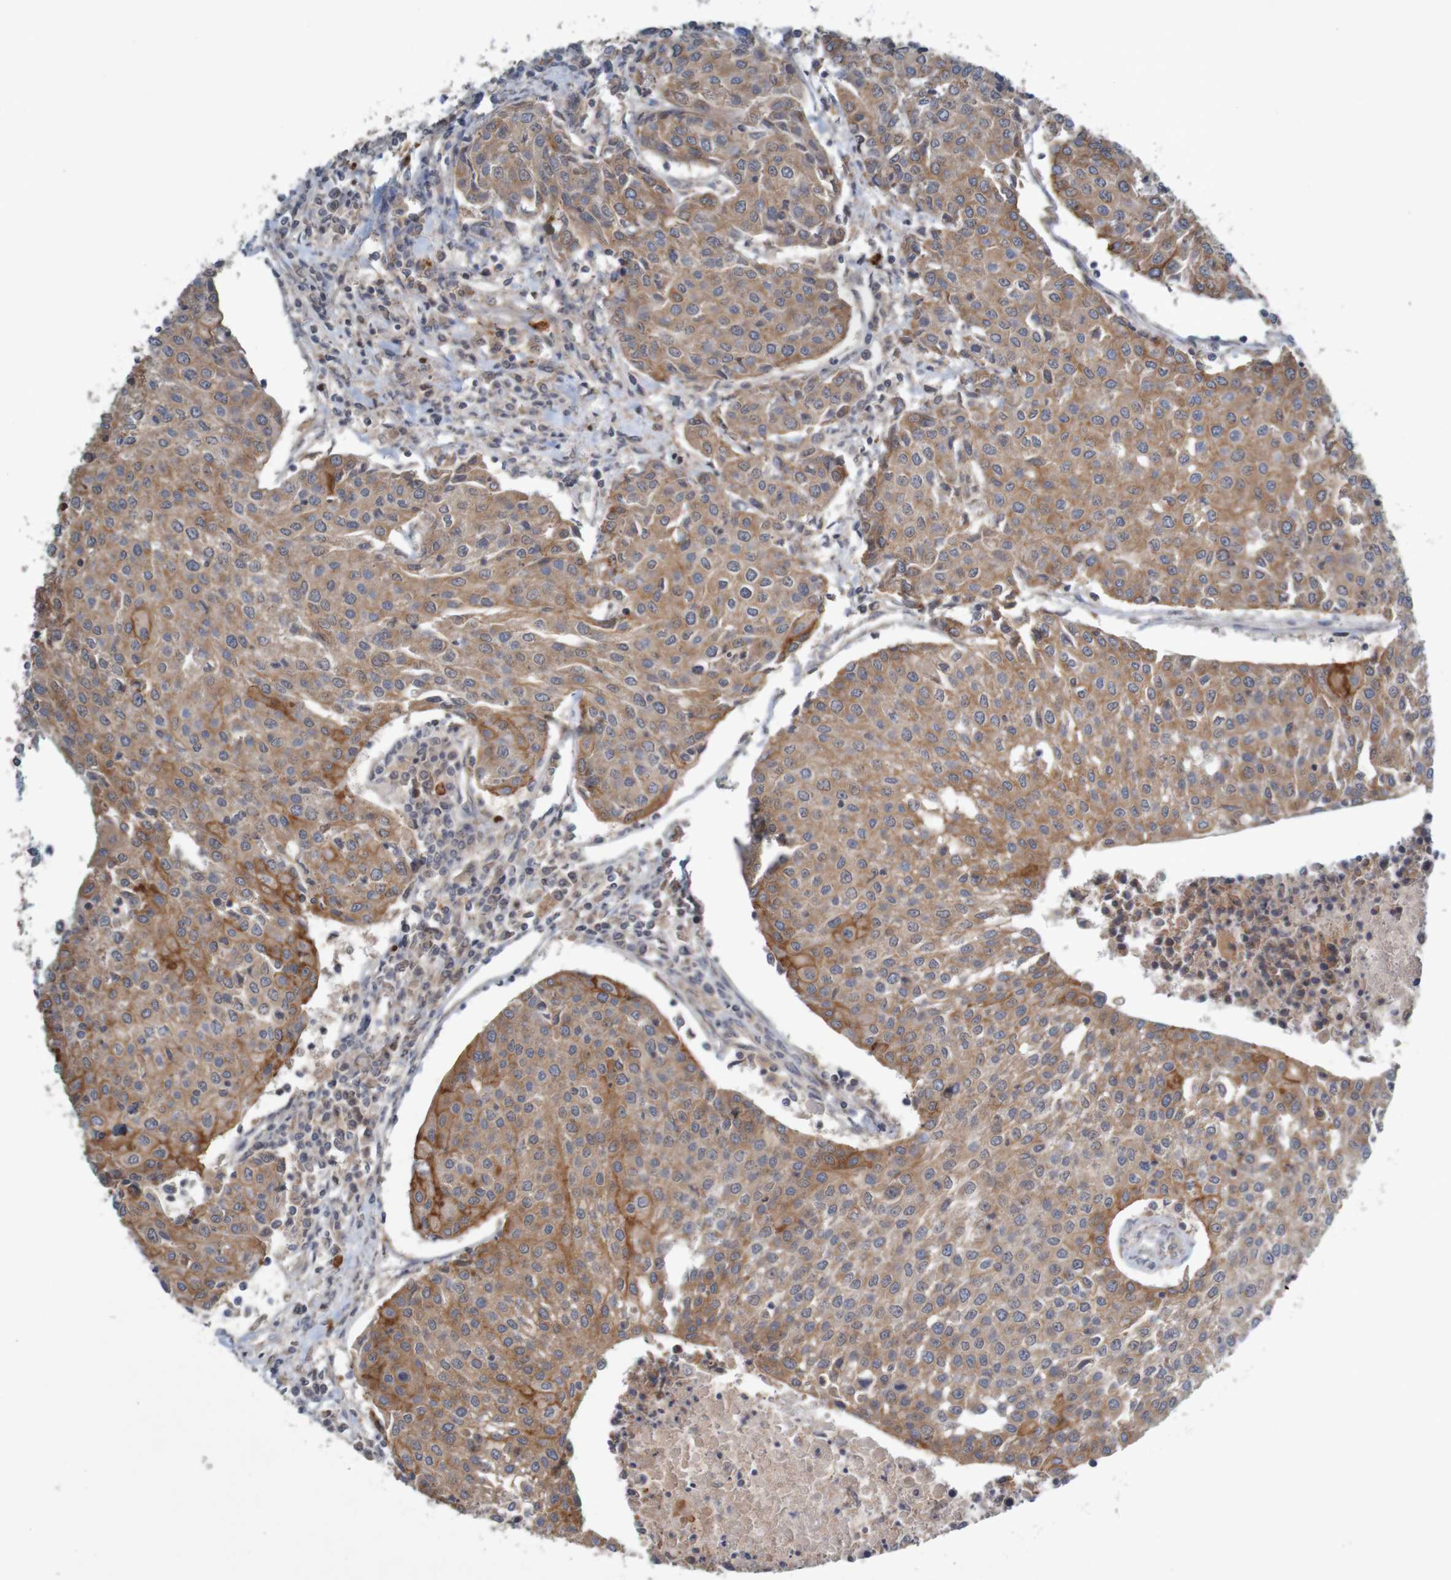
{"staining": {"intensity": "moderate", "quantity": ">75%", "location": "cytoplasmic/membranous"}, "tissue": "urothelial cancer", "cell_type": "Tumor cells", "image_type": "cancer", "snomed": [{"axis": "morphology", "description": "Urothelial carcinoma, High grade"}, {"axis": "topography", "description": "Urinary bladder"}], "caption": "Protein staining of urothelial cancer tissue demonstrates moderate cytoplasmic/membranous staining in about >75% of tumor cells. The staining was performed using DAB to visualize the protein expression in brown, while the nuclei were stained in blue with hematoxylin (Magnification: 20x).", "gene": "B3GAT2", "patient": {"sex": "female", "age": 85}}